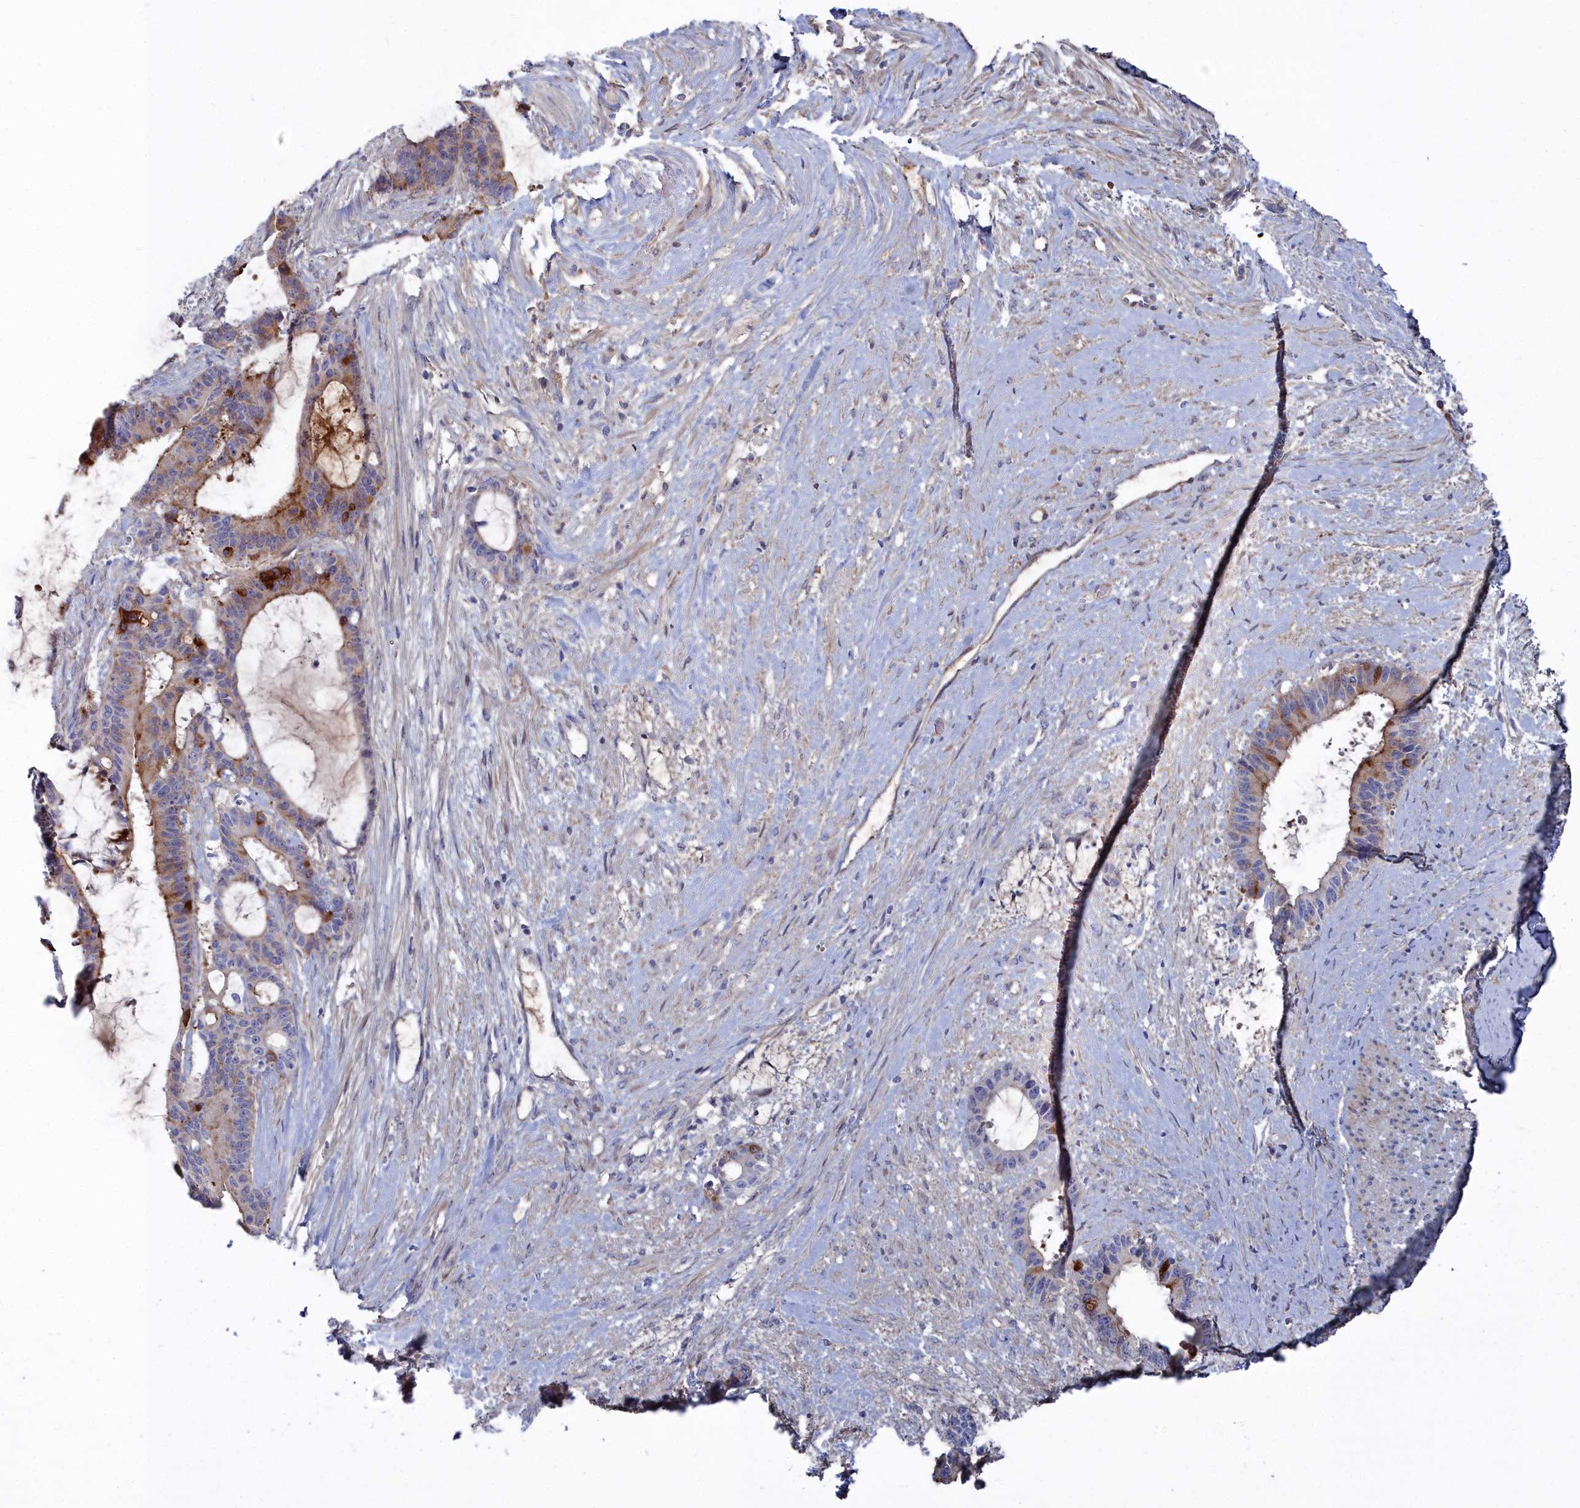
{"staining": {"intensity": "strong", "quantity": "<25%", "location": "cytoplasmic/membranous"}, "tissue": "liver cancer", "cell_type": "Tumor cells", "image_type": "cancer", "snomed": [{"axis": "morphology", "description": "Normal tissue, NOS"}, {"axis": "morphology", "description": "Cholangiocarcinoma"}, {"axis": "topography", "description": "Liver"}, {"axis": "topography", "description": "Peripheral nerve tissue"}], "caption": "Liver cholangiocarcinoma tissue displays strong cytoplasmic/membranous positivity in about <25% of tumor cells", "gene": "SHISAL2A", "patient": {"sex": "female", "age": 73}}